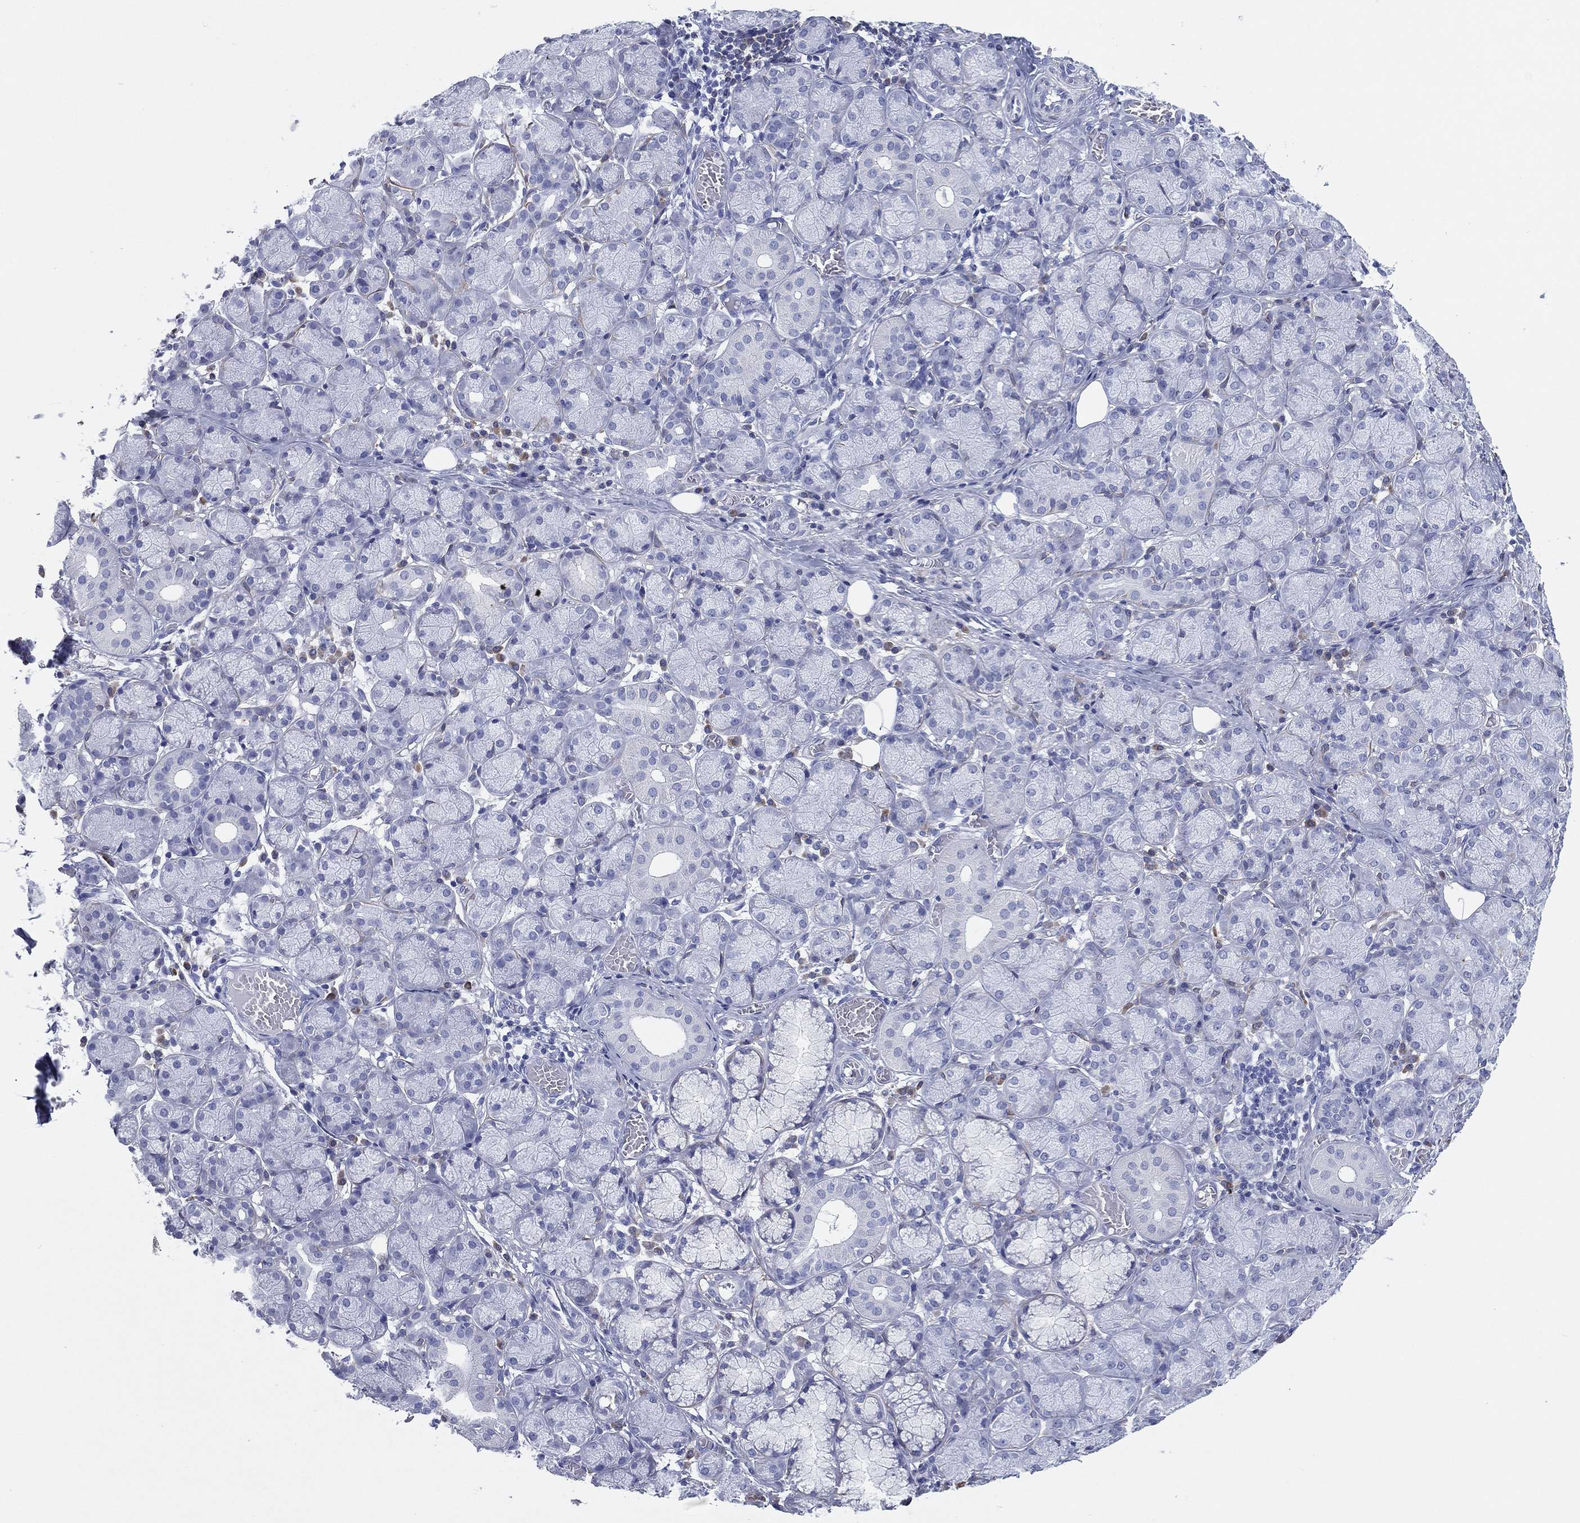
{"staining": {"intensity": "negative", "quantity": "none", "location": "none"}, "tissue": "salivary gland", "cell_type": "Glandular cells", "image_type": "normal", "snomed": [{"axis": "morphology", "description": "Normal tissue, NOS"}, {"axis": "topography", "description": "Salivary gland"}, {"axis": "topography", "description": "Peripheral nerve tissue"}], "caption": "Immunohistochemical staining of normal human salivary gland shows no significant positivity in glandular cells.", "gene": "CD79A", "patient": {"sex": "female", "age": 24}}